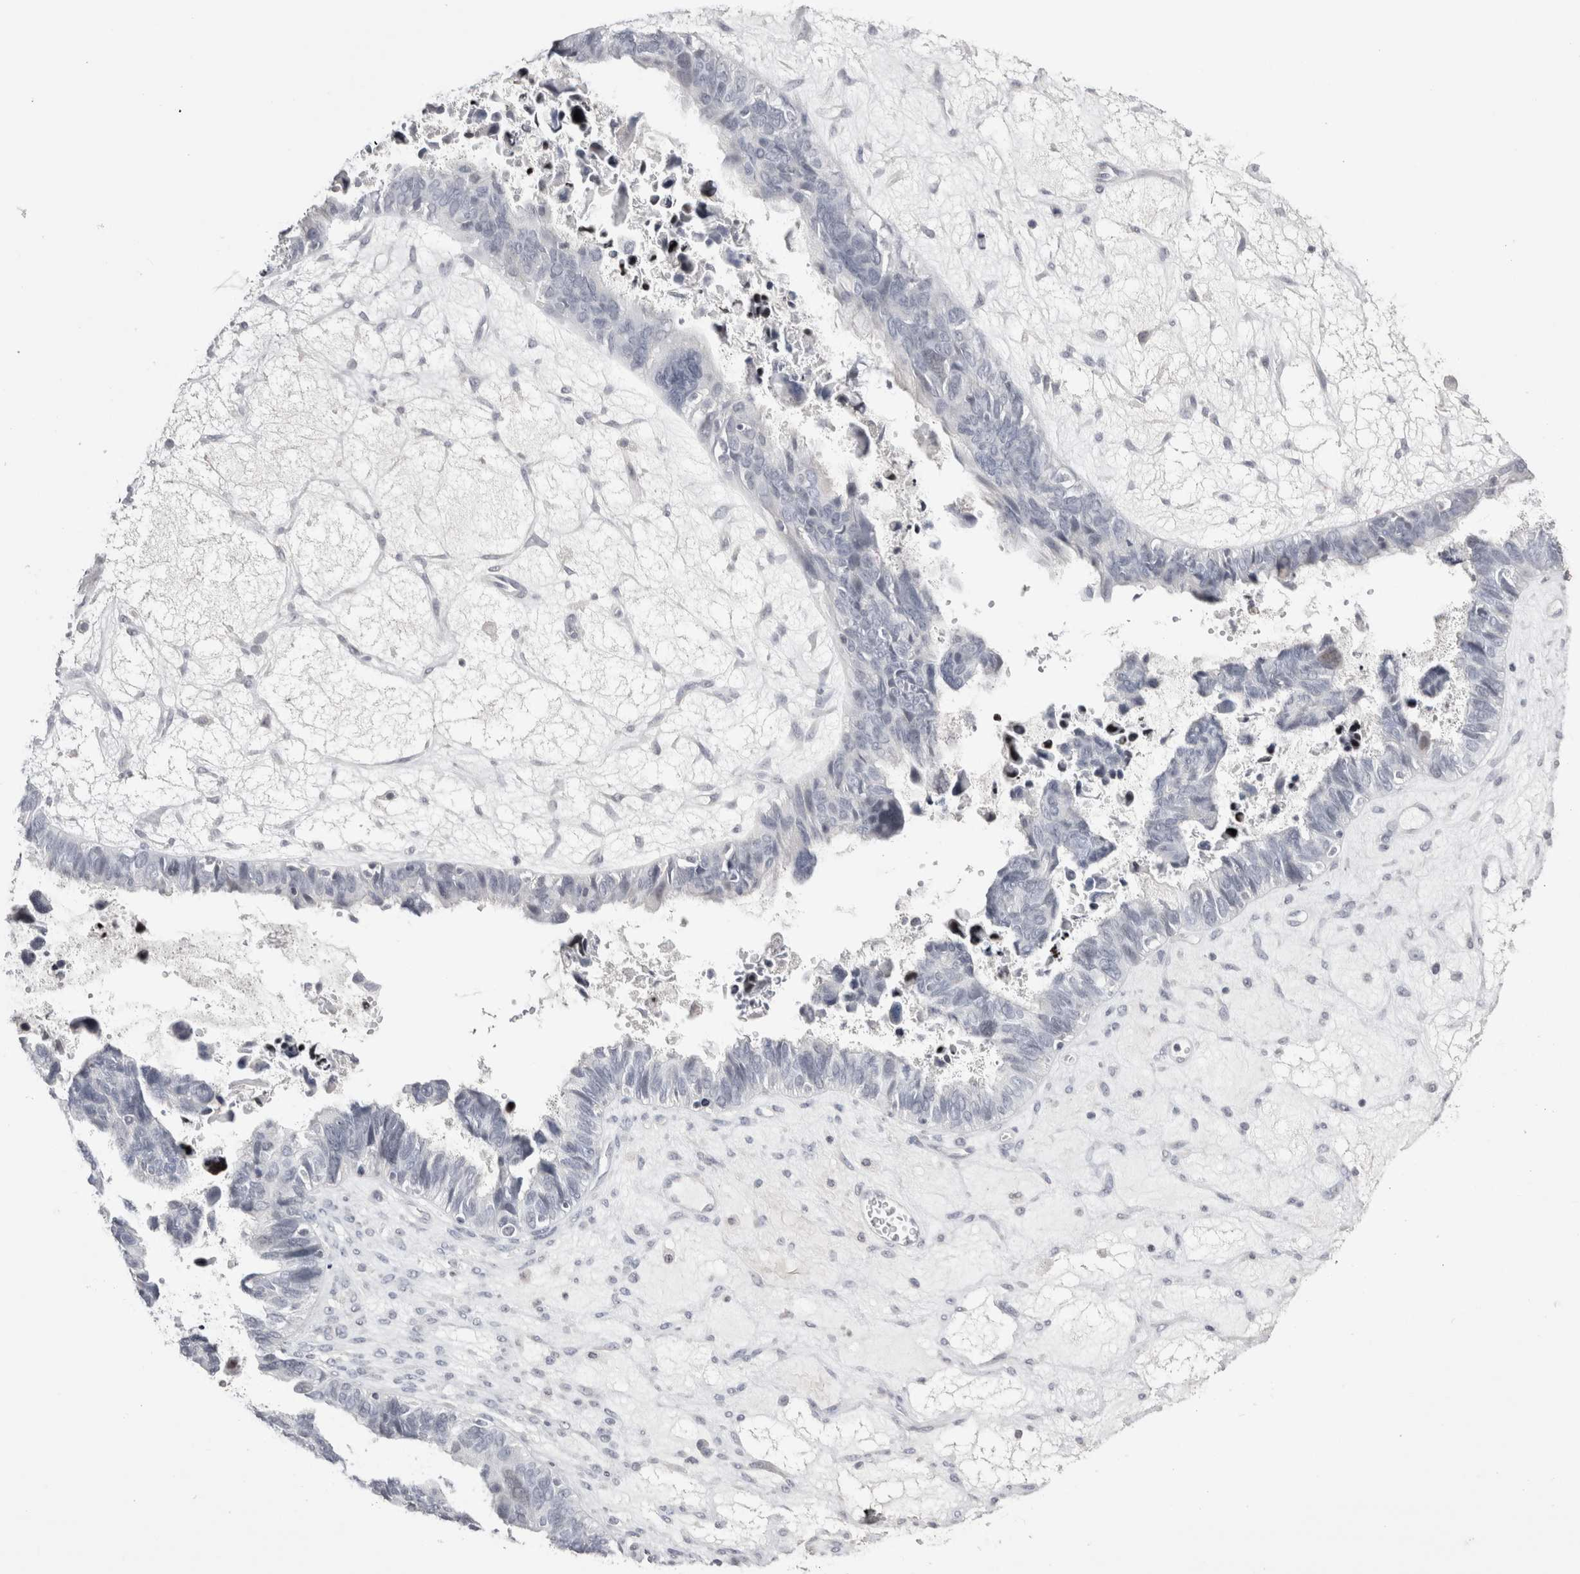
{"staining": {"intensity": "negative", "quantity": "none", "location": "none"}, "tissue": "ovarian cancer", "cell_type": "Tumor cells", "image_type": "cancer", "snomed": [{"axis": "morphology", "description": "Cystadenocarcinoma, serous, NOS"}, {"axis": "topography", "description": "Ovary"}], "caption": "A photomicrograph of serous cystadenocarcinoma (ovarian) stained for a protein demonstrates no brown staining in tumor cells.", "gene": "FNDC8", "patient": {"sex": "female", "age": 79}}